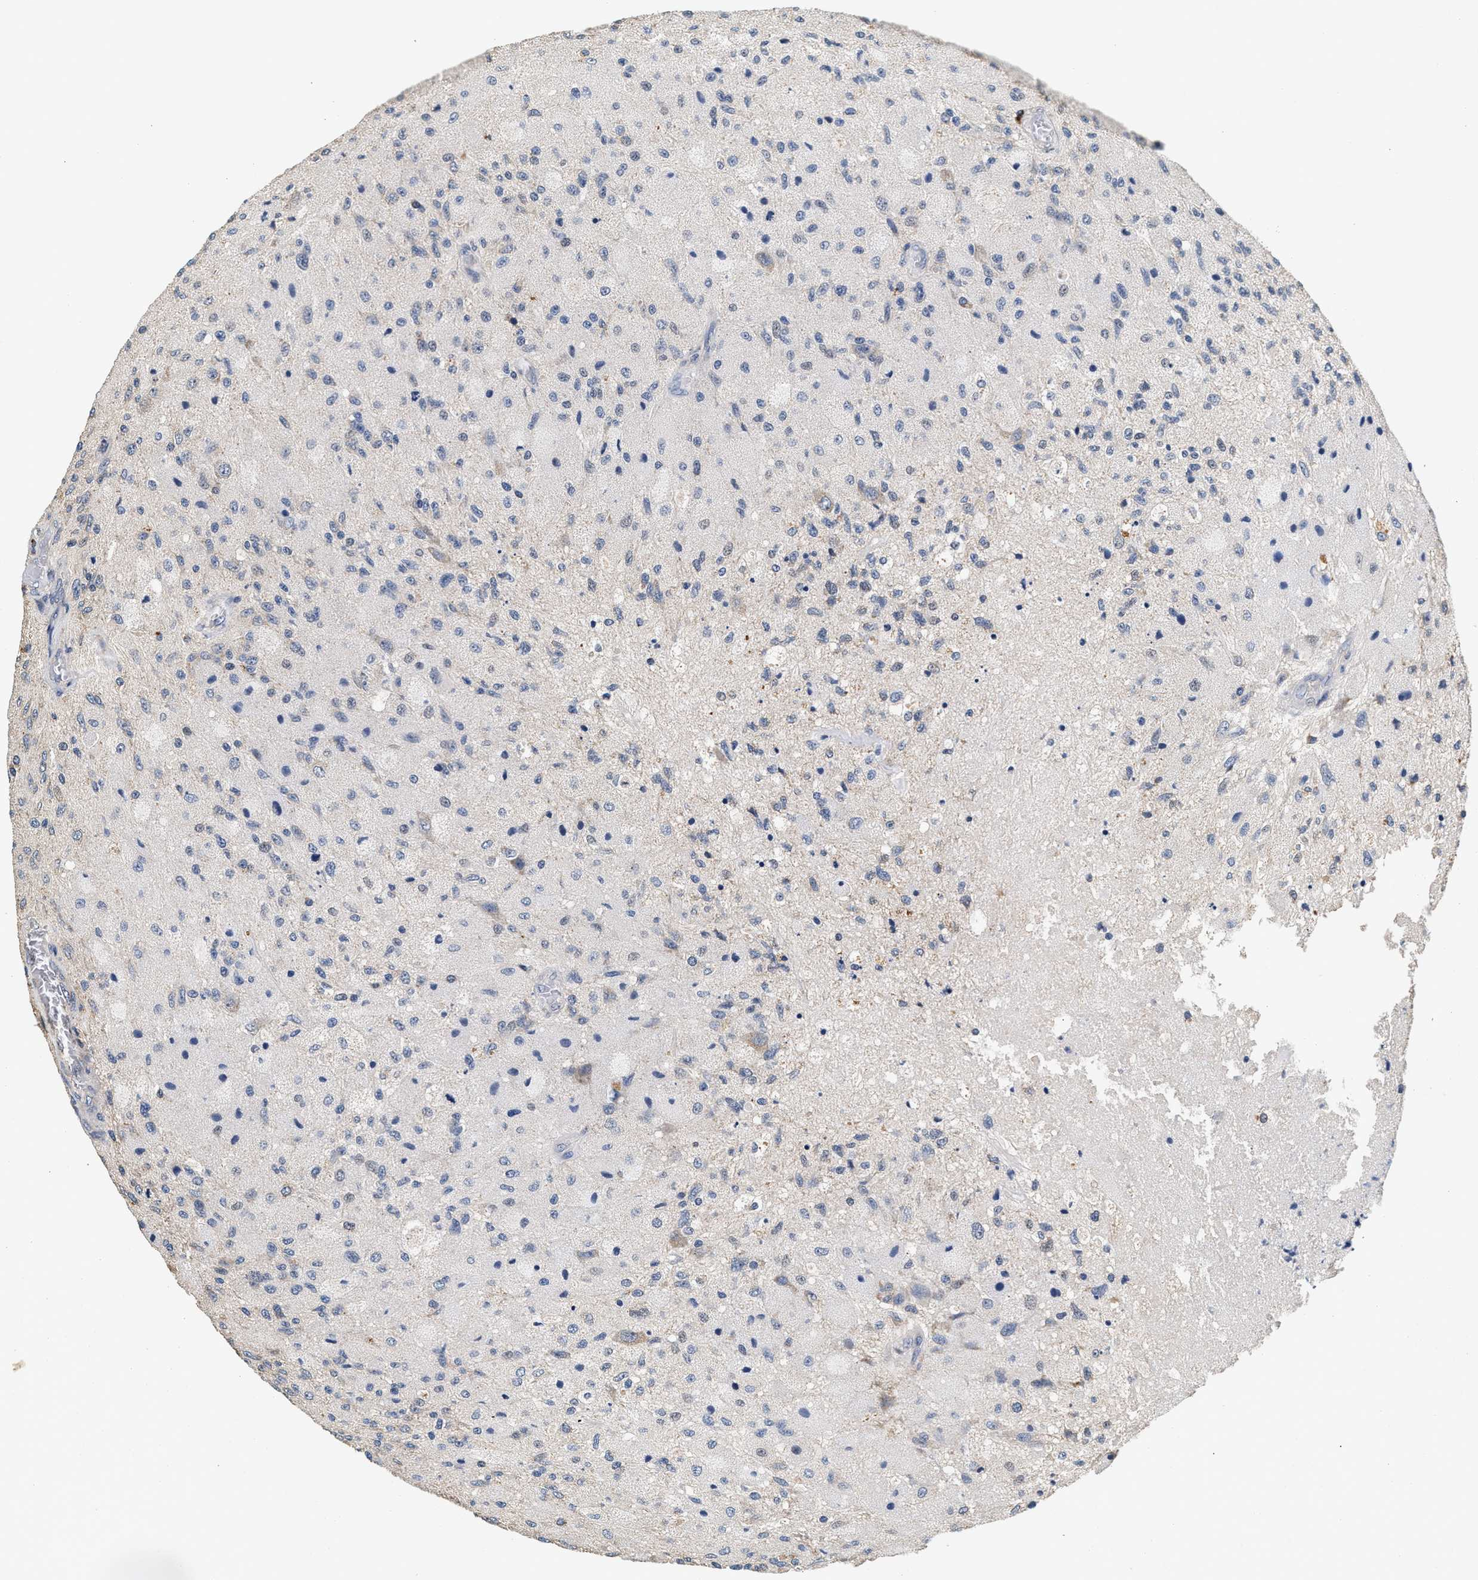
{"staining": {"intensity": "negative", "quantity": "none", "location": "none"}, "tissue": "glioma", "cell_type": "Tumor cells", "image_type": "cancer", "snomed": [{"axis": "morphology", "description": "Normal tissue, NOS"}, {"axis": "morphology", "description": "Glioma, malignant, High grade"}, {"axis": "topography", "description": "Cerebral cortex"}], "caption": "Immunohistochemical staining of glioma shows no significant positivity in tumor cells.", "gene": "PTGR3", "patient": {"sex": "male", "age": 77}}